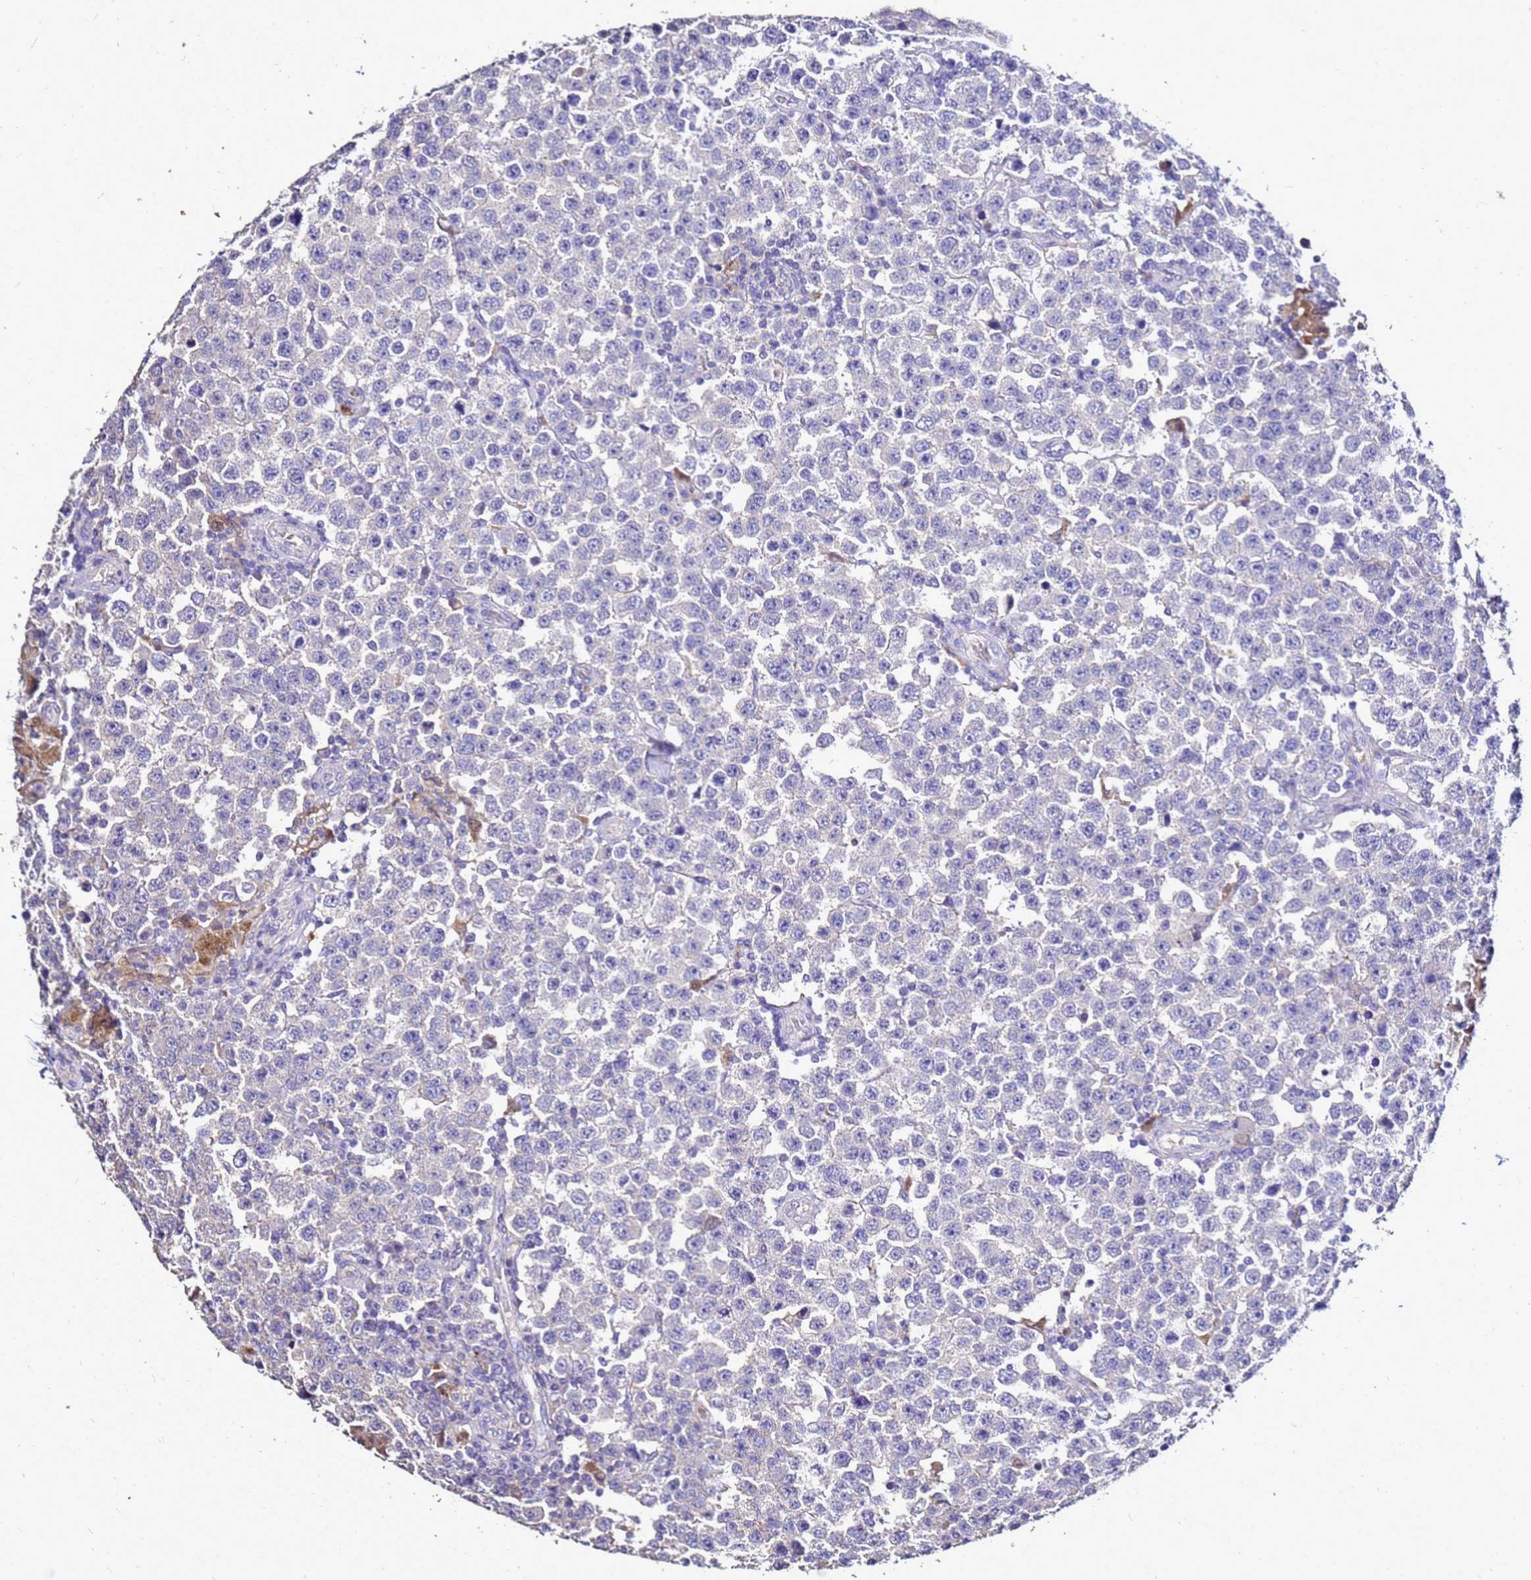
{"staining": {"intensity": "negative", "quantity": "none", "location": "none"}, "tissue": "testis cancer", "cell_type": "Tumor cells", "image_type": "cancer", "snomed": [{"axis": "morphology", "description": "Seminoma, NOS"}, {"axis": "topography", "description": "Testis"}], "caption": "DAB immunohistochemical staining of human testis cancer exhibits no significant staining in tumor cells.", "gene": "S100A2", "patient": {"sex": "male", "age": 28}}